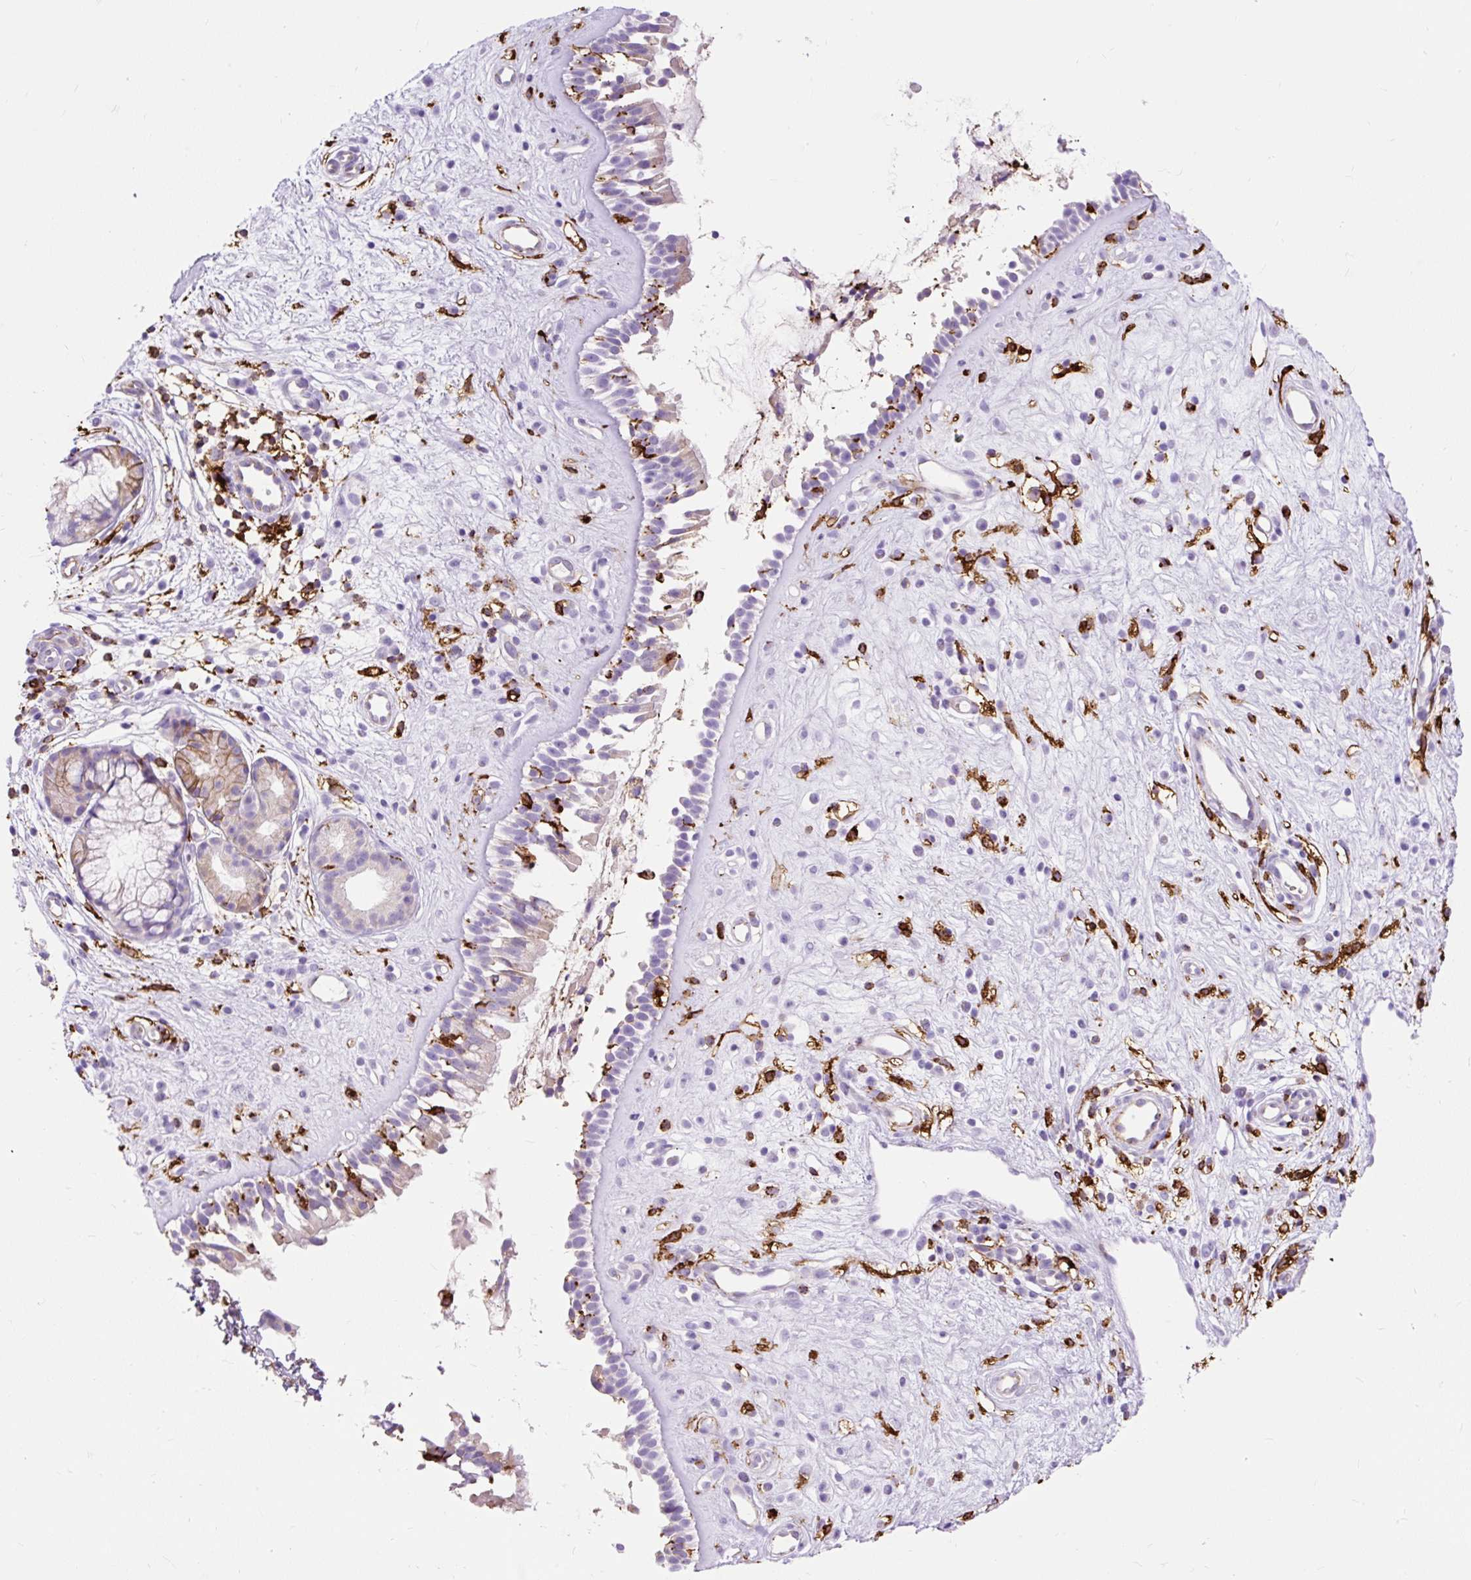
{"staining": {"intensity": "negative", "quantity": "none", "location": "none"}, "tissue": "nasopharynx", "cell_type": "Respiratory epithelial cells", "image_type": "normal", "snomed": [{"axis": "morphology", "description": "Normal tissue, NOS"}, {"axis": "topography", "description": "Nasopharynx"}], "caption": "High magnification brightfield microscopy of benign nasopharynx stained with DAB (brown) and counterstained with hematoxylin (blue): respiratory epithelial cells show no significant positivity. The staining is performed using DAB (3,3'-diaminobenzidine) brown chromogen with nuclei counter-stained in using hematoxylin.", "gene": "HLA", "patient": {"sex": "male", "age": 32}}